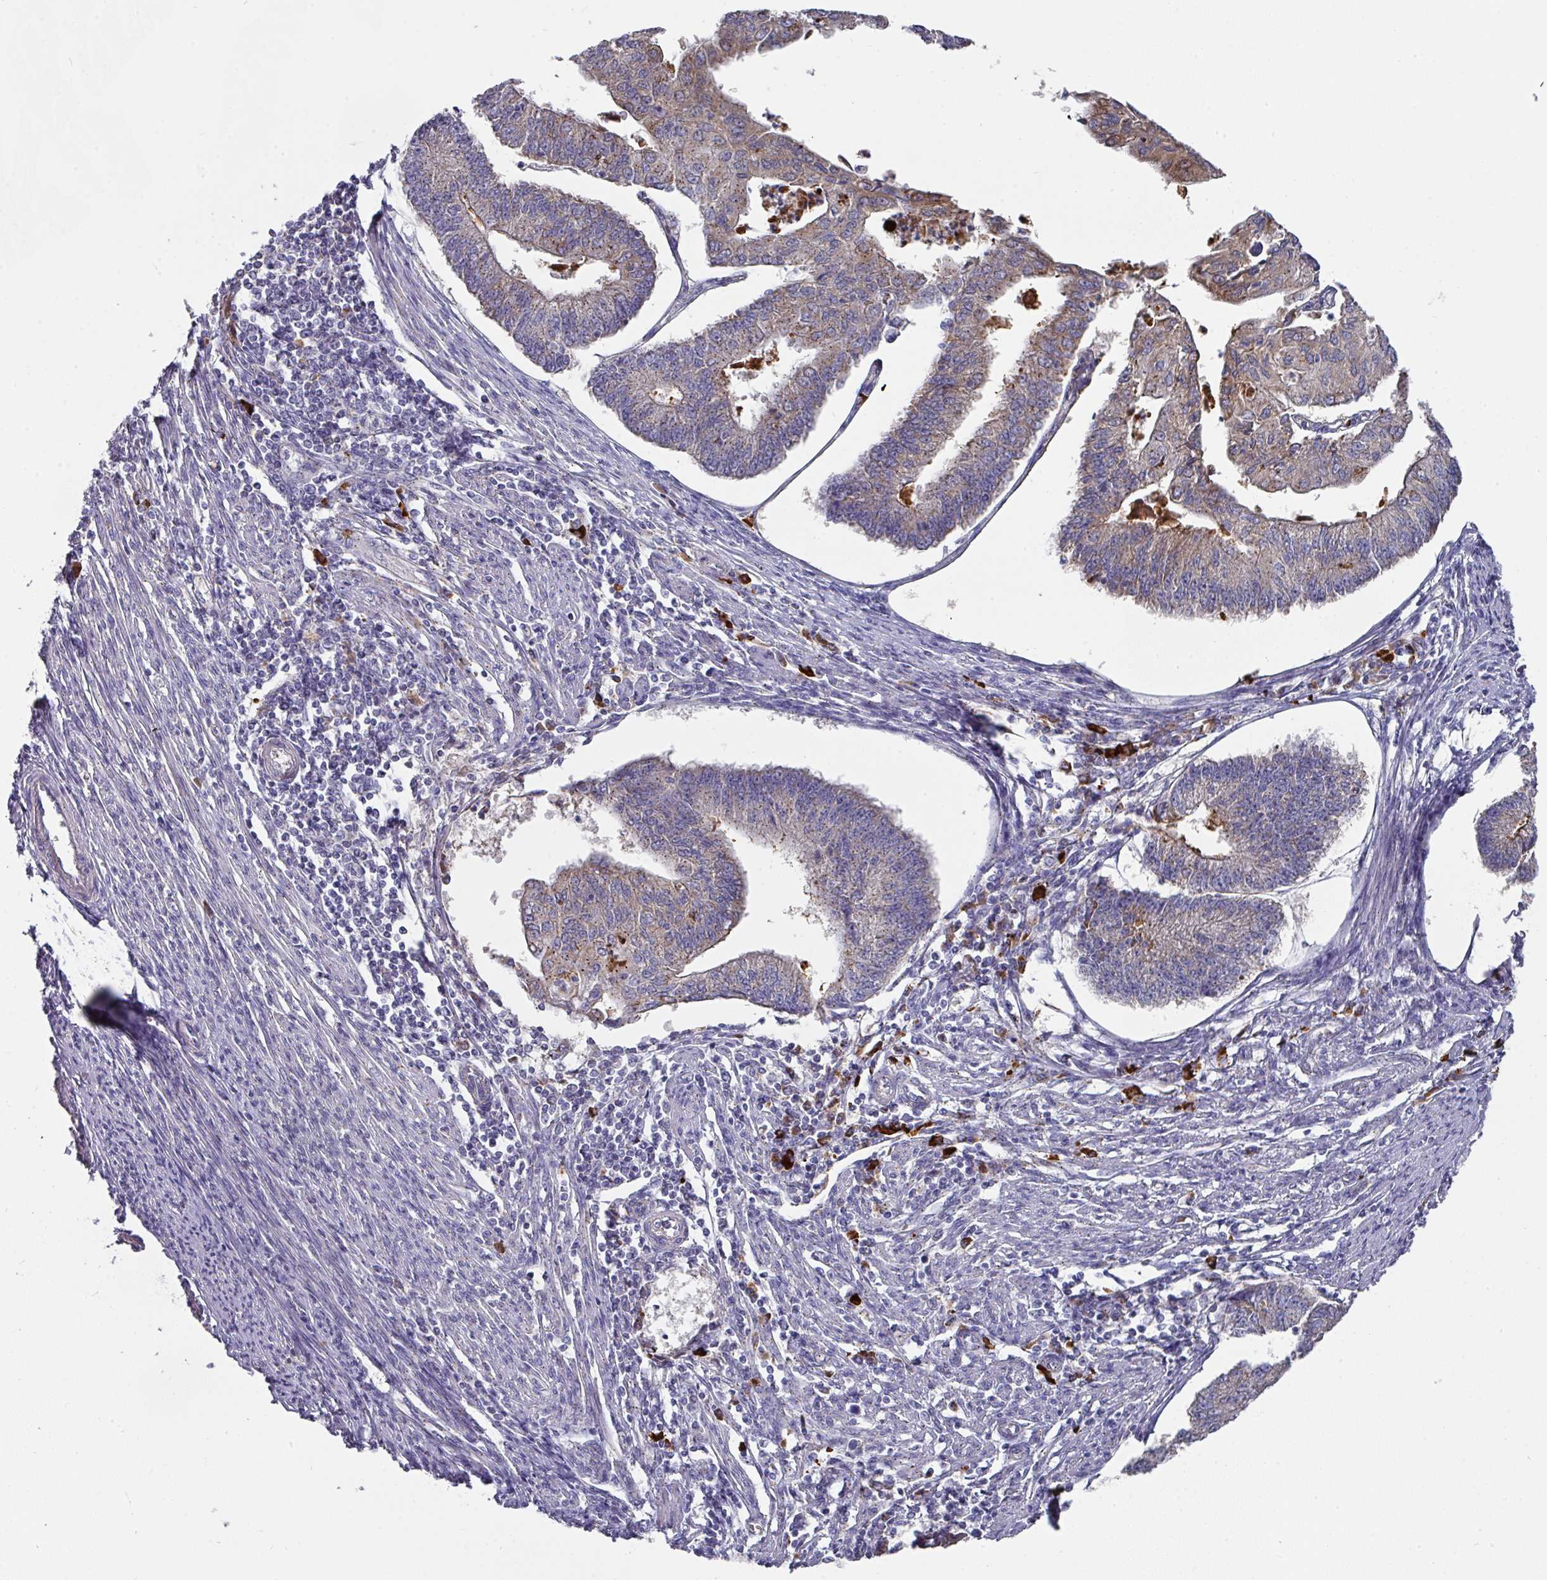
{"staining": {"intensity": "weak", "quantity": "25%-75%", "location": "cytoplasmic/membranous"}, "tissue": "endometrial cancer", "cell_type": "Tumor cells", "image_type": "cancer", "snomed": [{"axis": "morphology", "description": "Adenocarcinoma, NOS"}, {"axis": "topography", "description": "Endometrium"}], "caption": "Endometrial cancer (adenocarcinoma) stained with a protein marker exhibits weak staining in tumor cells.", "gene": "IL4R", "patient": {"sex": "female", "age": 56}}